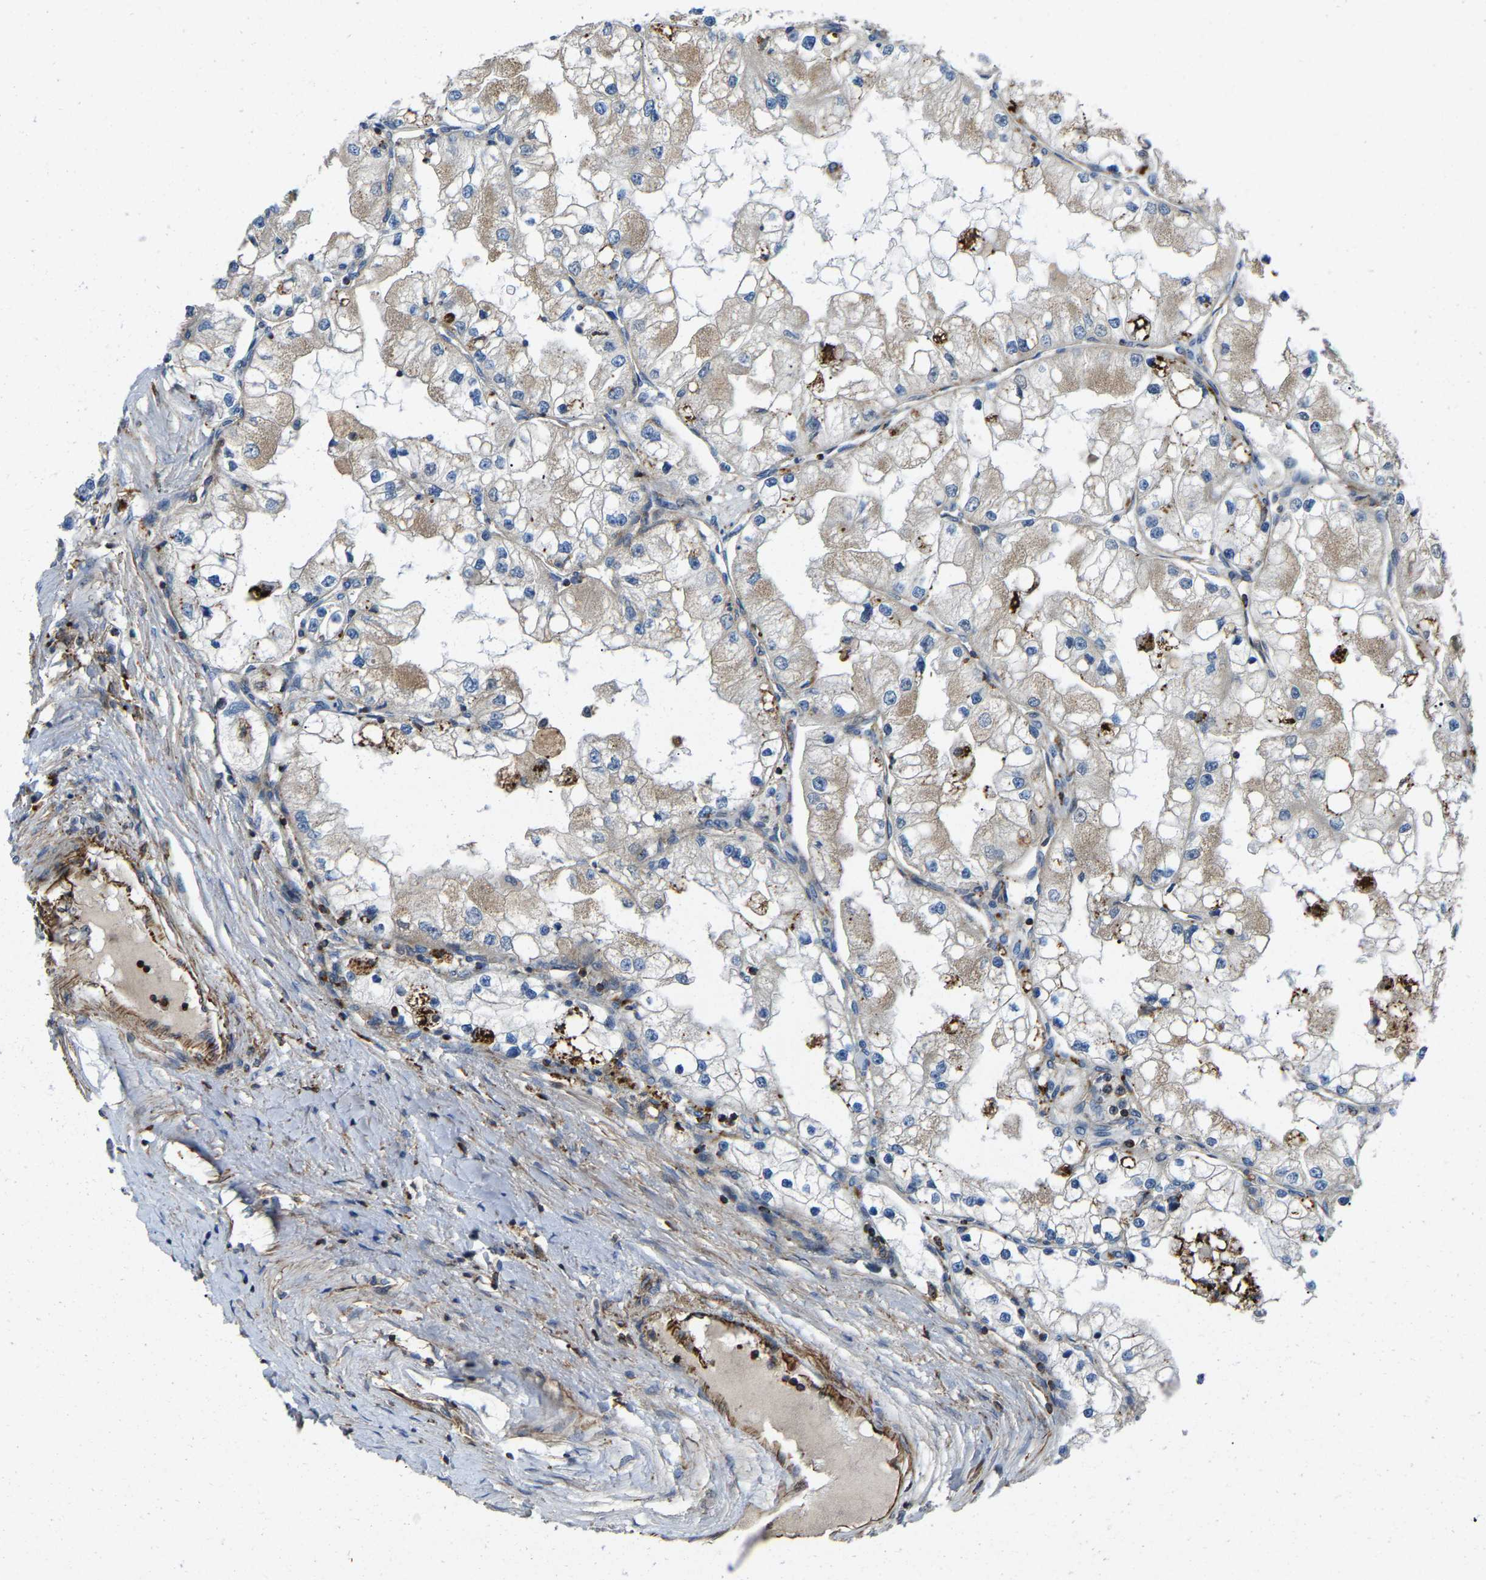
{"staining": {"intensity": "weak", "quantity": "<25%", "location": "cytoplasmic/membranous"}, "tissue": "renal cancer", "cell_type": "Tumor cells", "image_type": "cancer", "snomed": [{"axis": "morphology", "description": "Adenocarcinoma, NOS"}, {"axis": "topography", "description": "Kidney"}], "caption": "This is a histopathology image of immunohistochemistry (IHC) staining of adenocarcinoma (renal), which shows no positivity in tumor cells.", "gene": "AGPAT2", "patient": {"sex": "male", "age": 68}}